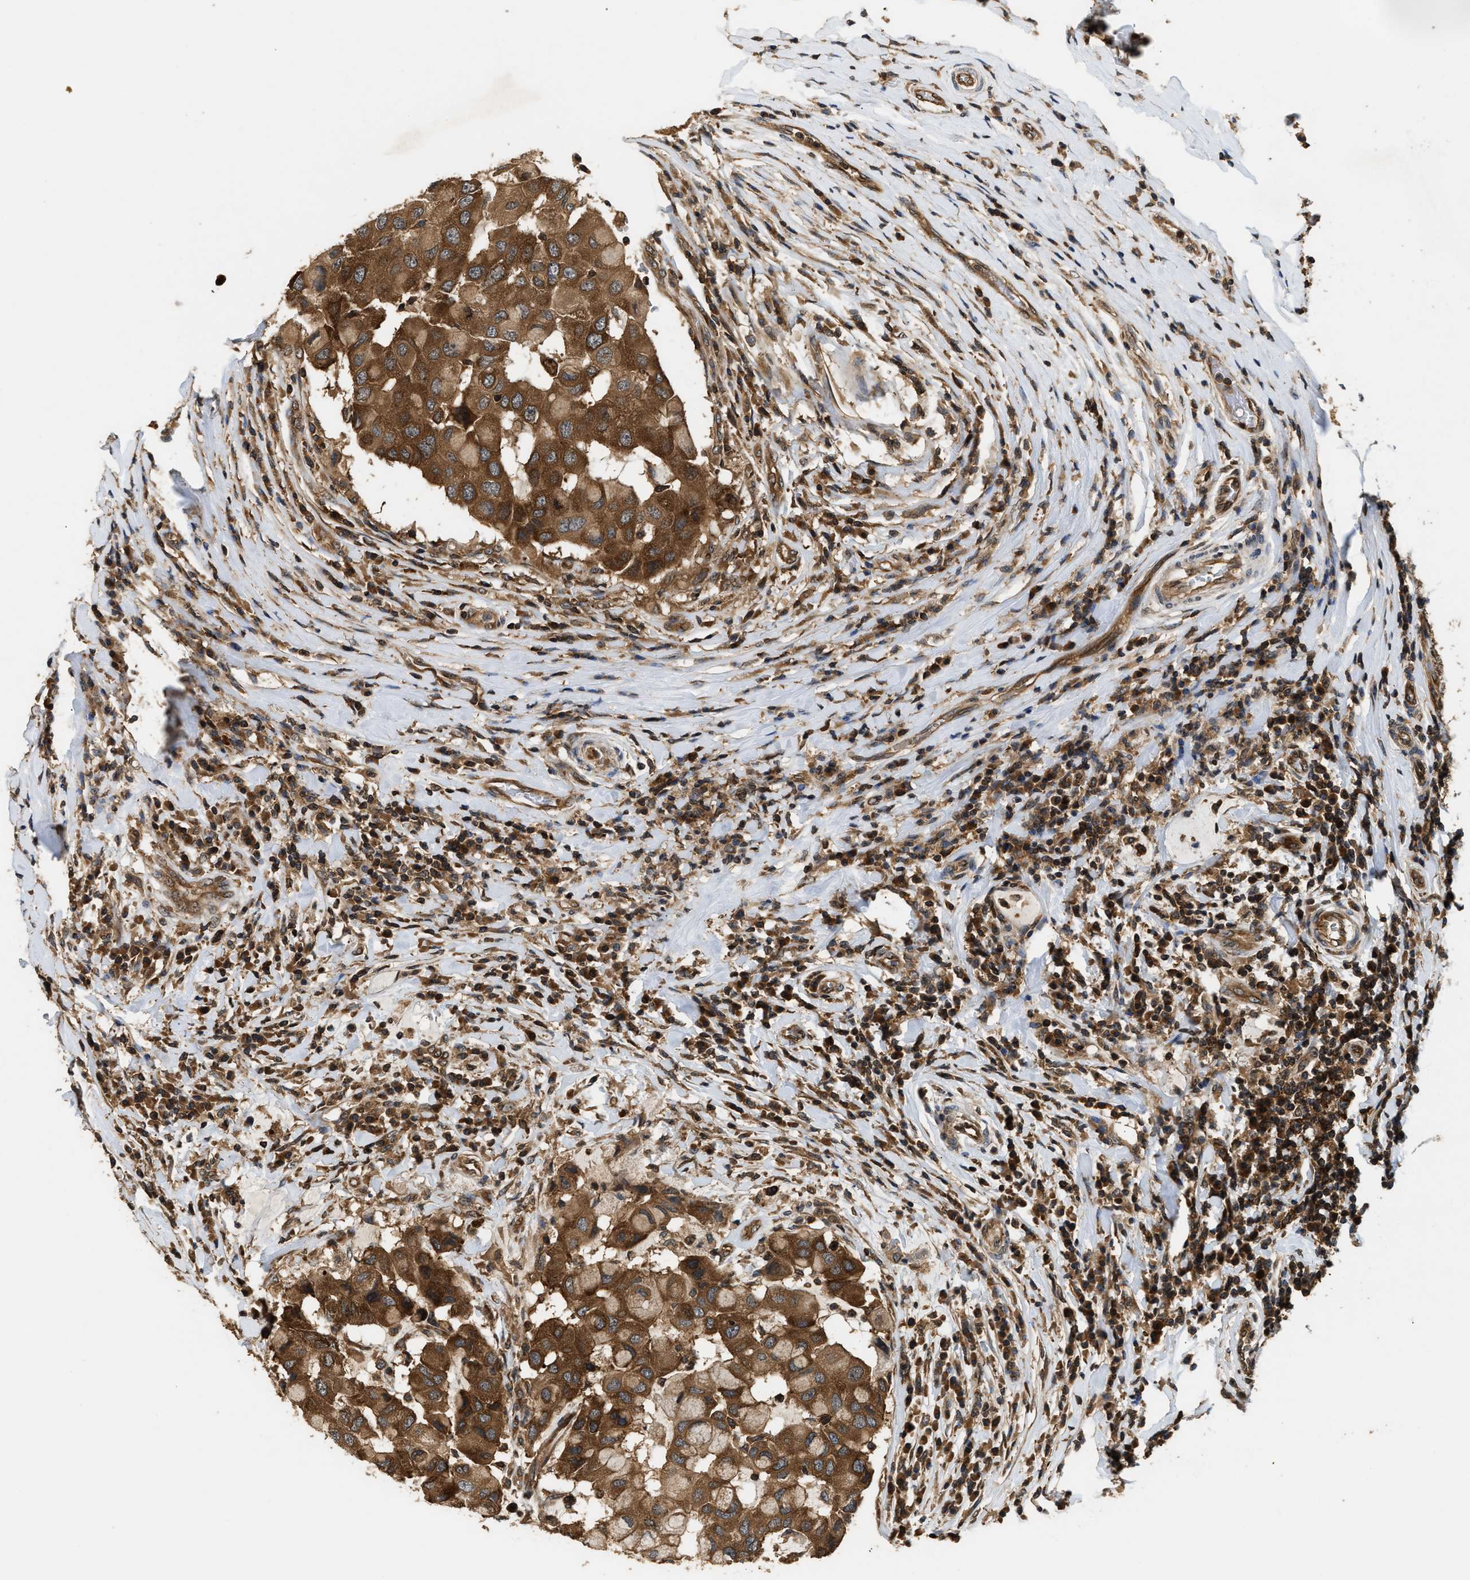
{"staining": {"intensity": "strong", "quantity": ">75%", "location": "cytoplasmic/membranous"}, "tissue": "breast cancer", "cell_type": "Tumor cells", "image_type": "cancer", "snomed": [{"axis": "morphology", "description": "Duct carcinoma"}, {"axis": "topography", "description": "Breast"}], "caption": "This is a histology image of IHC staining of breast cancer, which shows strong staining in the cytoplasmic/membranous of tumor cells.", "gene": "DNAJC2", "patient": {"sex": "female", "age": 27}}